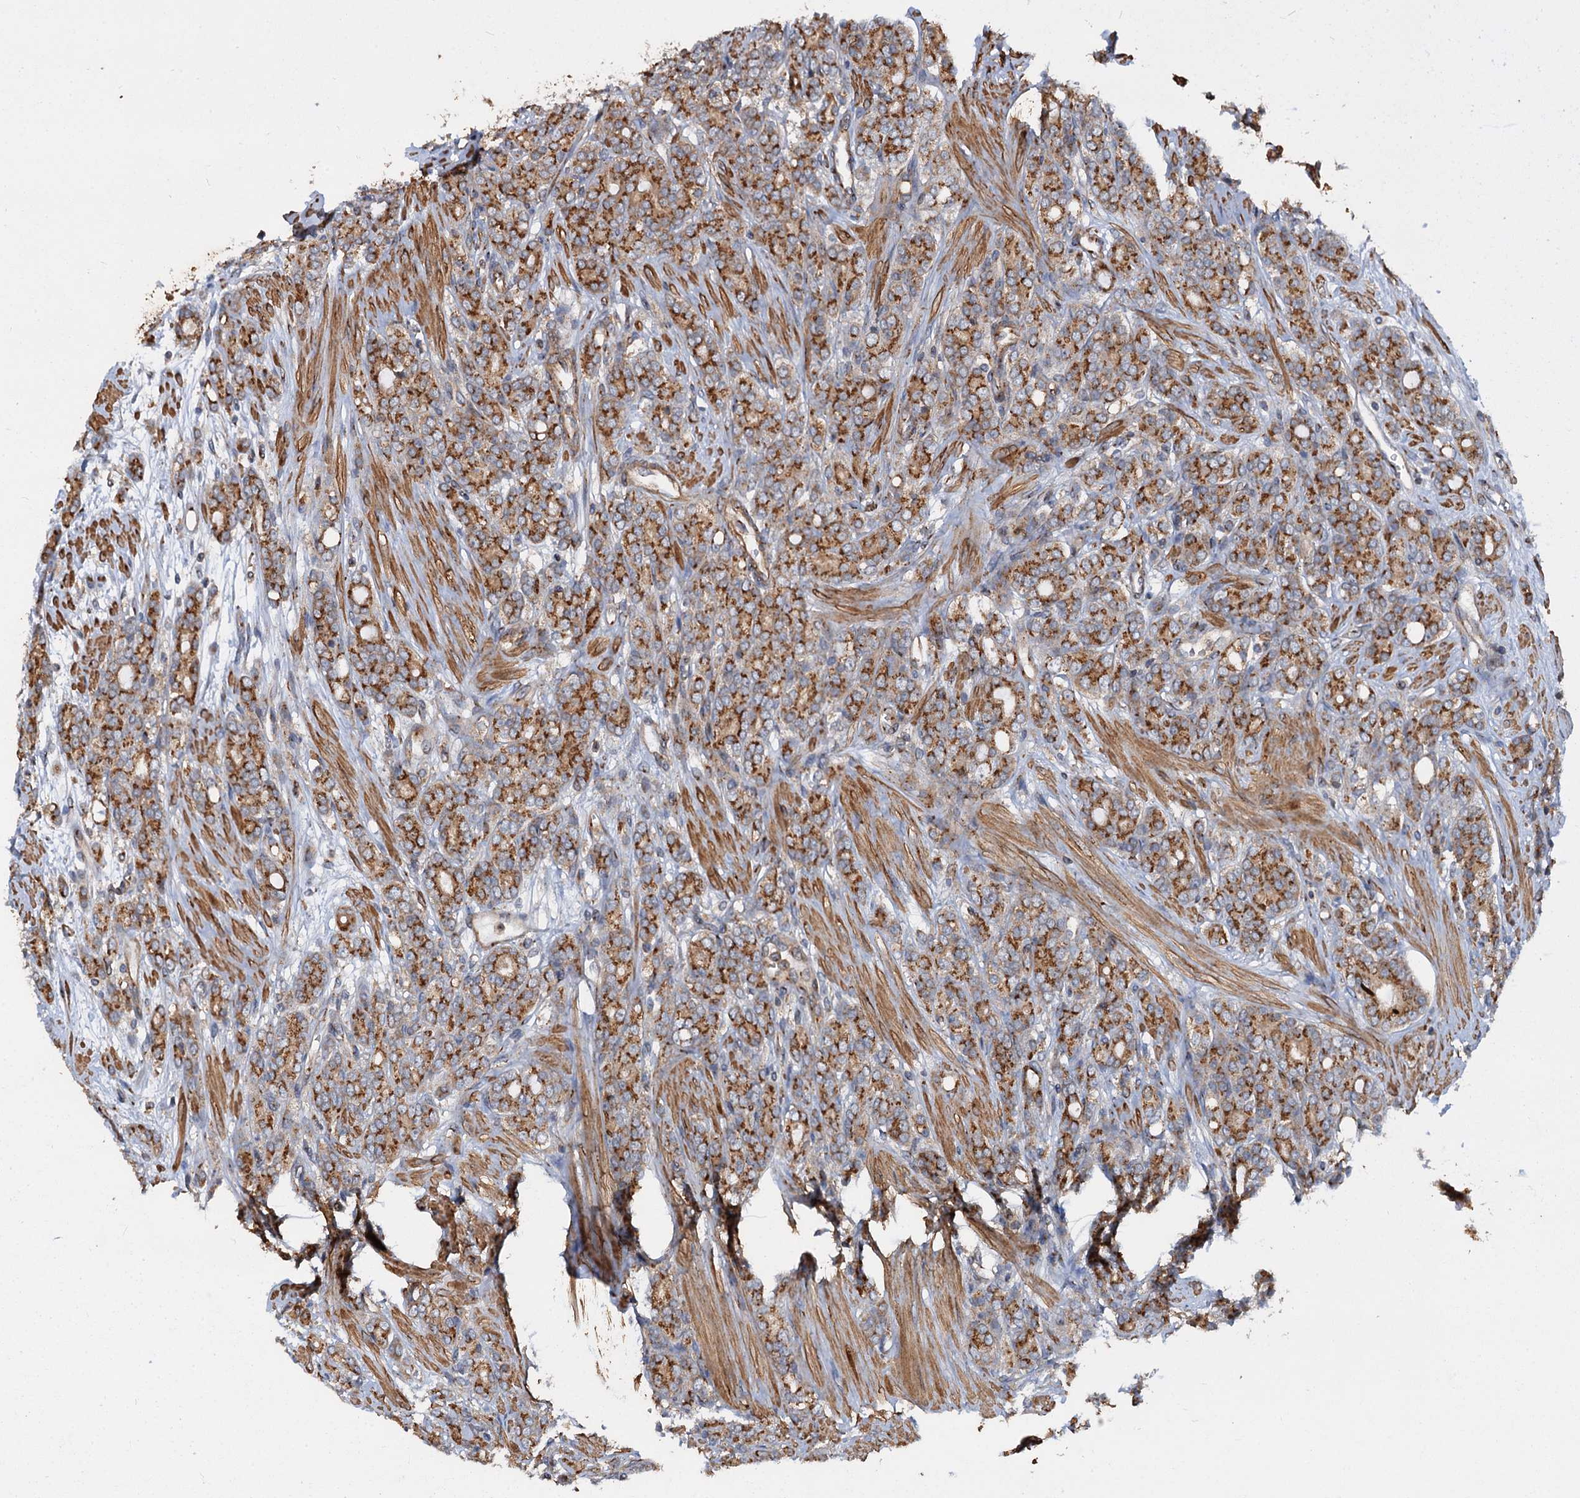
{"staining": {"intensity": "moderate", "quantity": ">75%", "location": "cytoplasmic/membranous"}, "tissue": "prostate cancer", "cell_type": "Tumor cells", "image_type": "cancer", "snomed": [{"axis": "morphology", "description": "Adenocarcinoma, High grade"}, {"axis": "topography", "description": "Prostate"}], "caption": "DAB immunohistochemical staining of human prostate high-grade adenocarcinoma displays moderate cytoplasmic/membranous protein expression in approximately >75% of tumor cells.", "gene": "ANKRD26", "patient": {"sex": "male", "age": 62}}